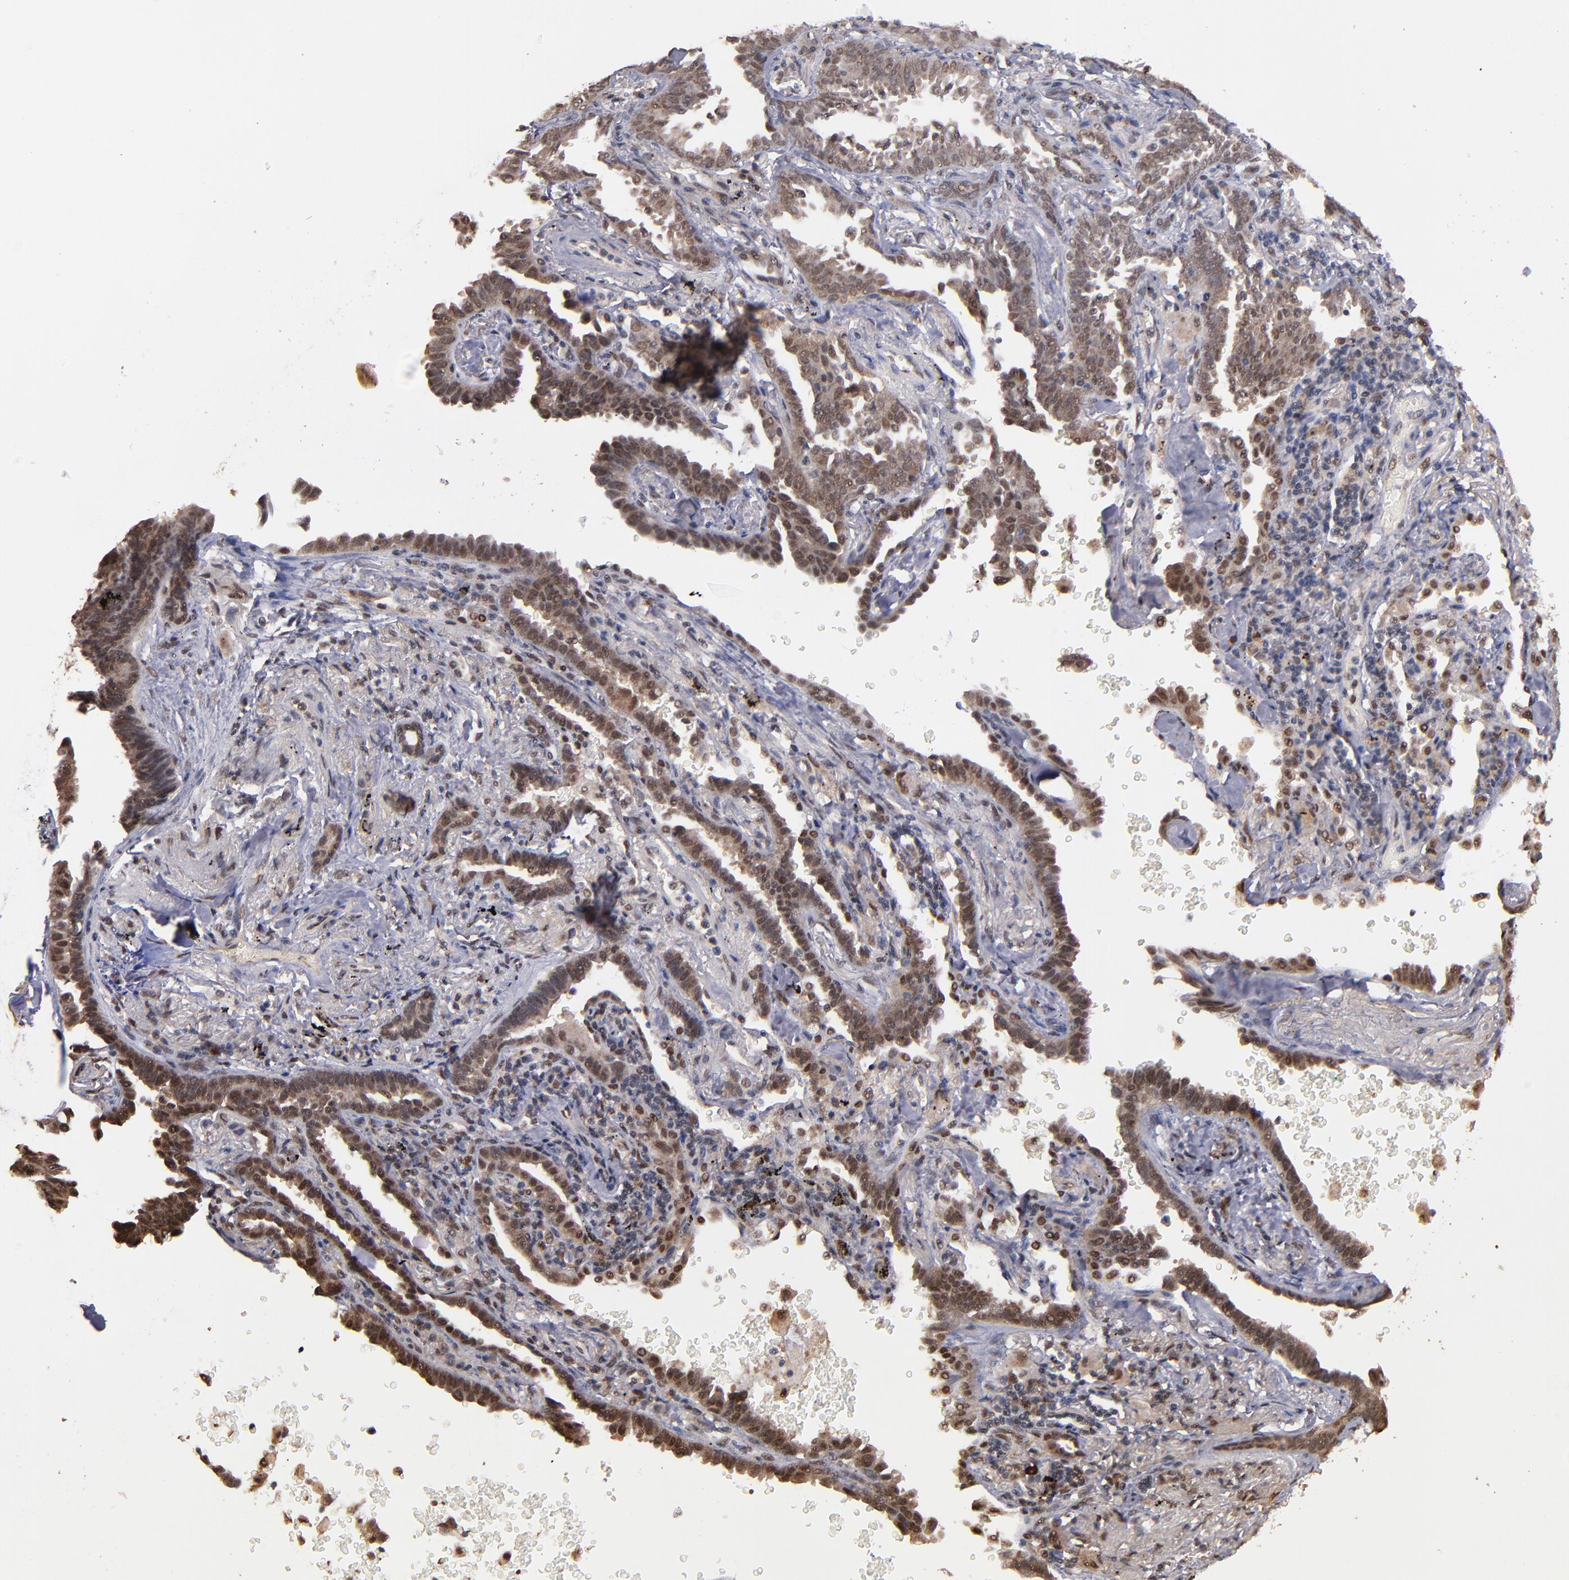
{"staining": {"intensity": "moderate", "quantity": ">75%", "location": "nuclear"}, "tissue": "lung cancer", "cell_type": "Tumor cells", "image_type": "cancer", "snomed": [{"axis": "morphology", "description": "Adenocarcinoma, NOS"}, {"axis": "topography", "description": "Lung"}], "caption": "Immunohistochemical staining of human lung cancer reveals medium levels of moderate nuclear protein staining in approximately >75% of tumor cells. The protein is stained brown, and the nuclei are stained in blue (DAB (3,3'-diaminobenzidine) IHC with brightfield microscopy, high magnification).", "gene": "EAPP", "patient": {"sex": "female", "age": 64}}